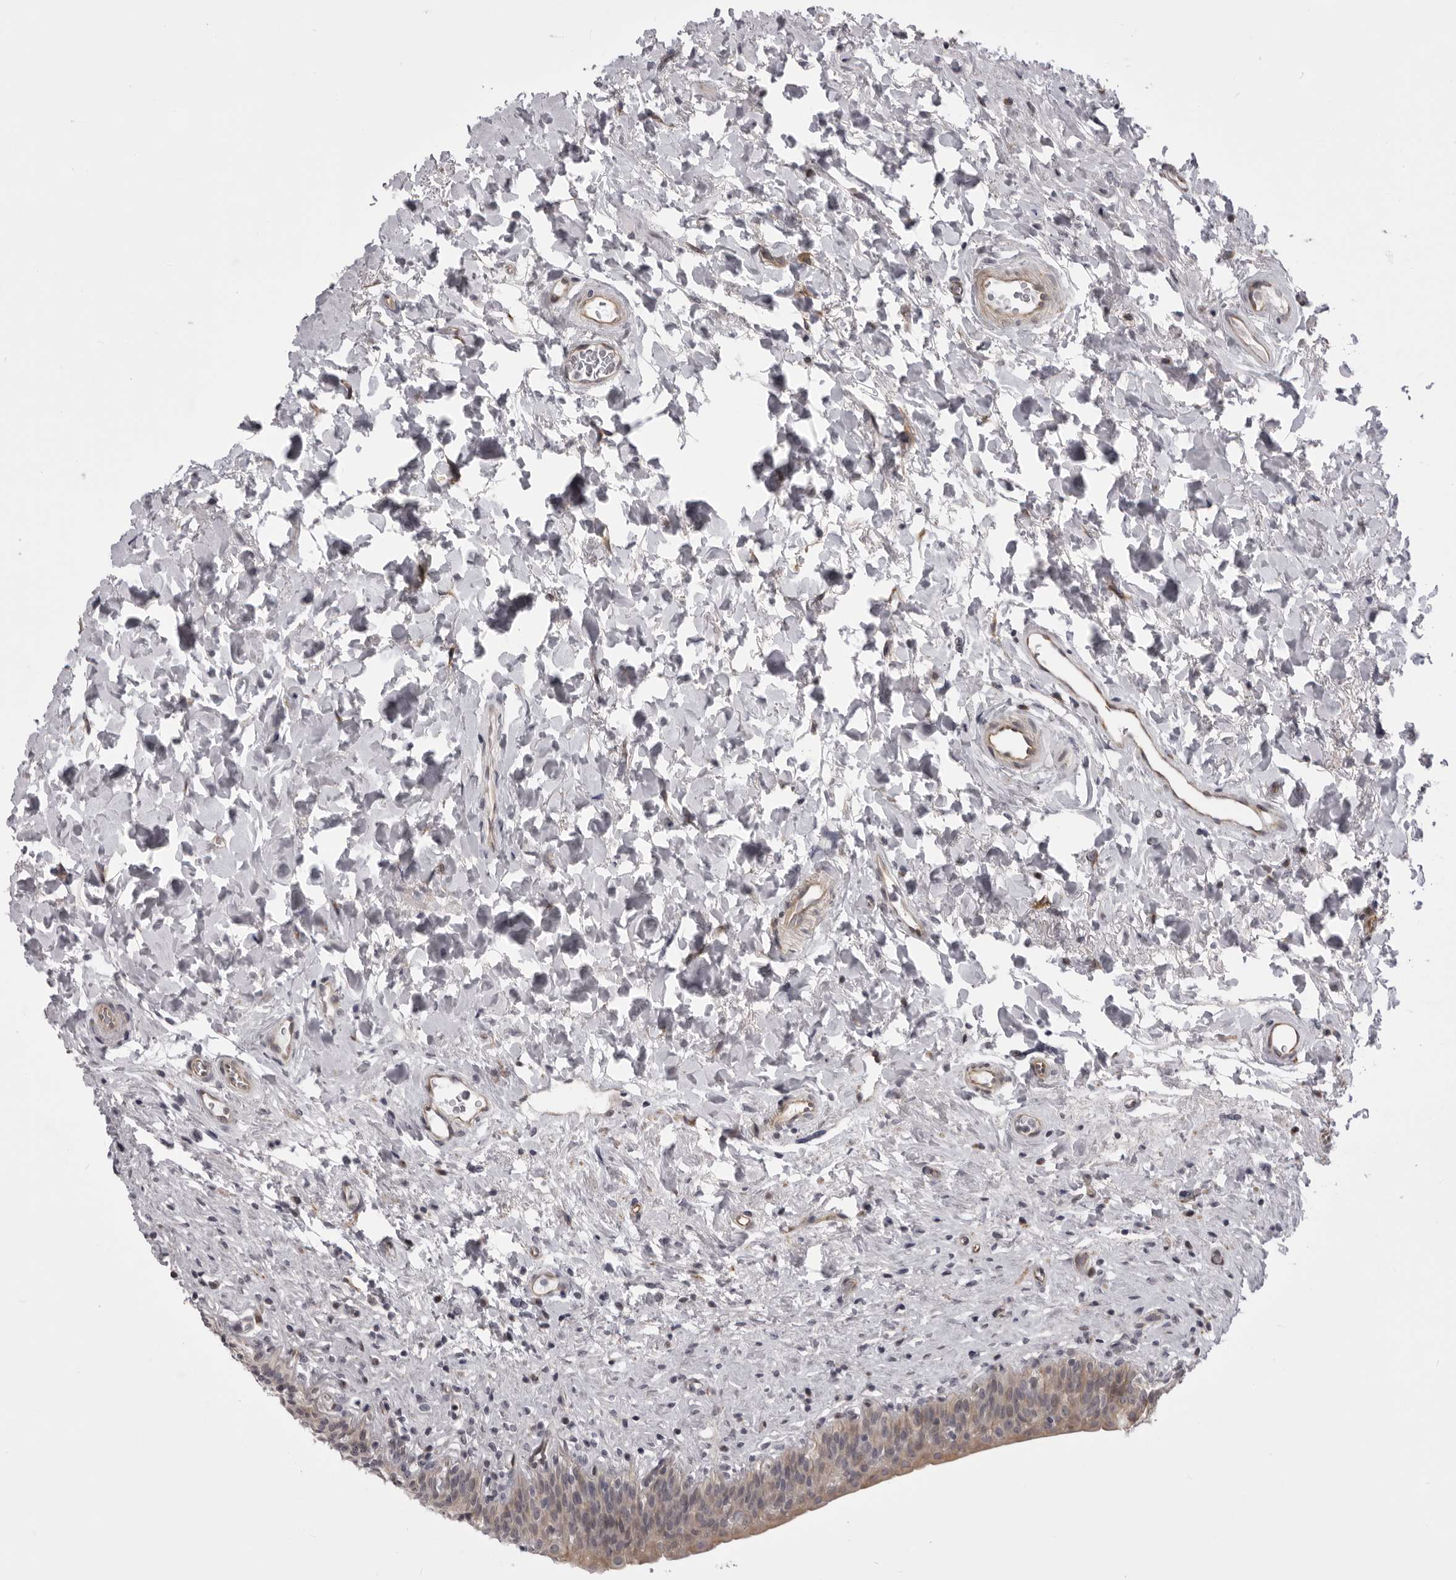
{"staining": {"intensity": "weak", "quantity": "<25%", "location": "cytoplasmic/membranous"}, "tissue": "urinary bladder", "cell_type": "Urothelial cells", "image_type": "normal", "snomed": [{"axis": "morphology", "description": "Normal tissue, NOS"}, {"axis": "topography", "description": "Urinary bladder"}], "caption": "Urothelial cells show no significant positivity in benign urinary bladder. (DAB immunohistochemistry (IHC) visualized using brightfield microscopy, high magnification).", "gene": "EPHA10", "patient": {"sex": "male", "age": 83}}